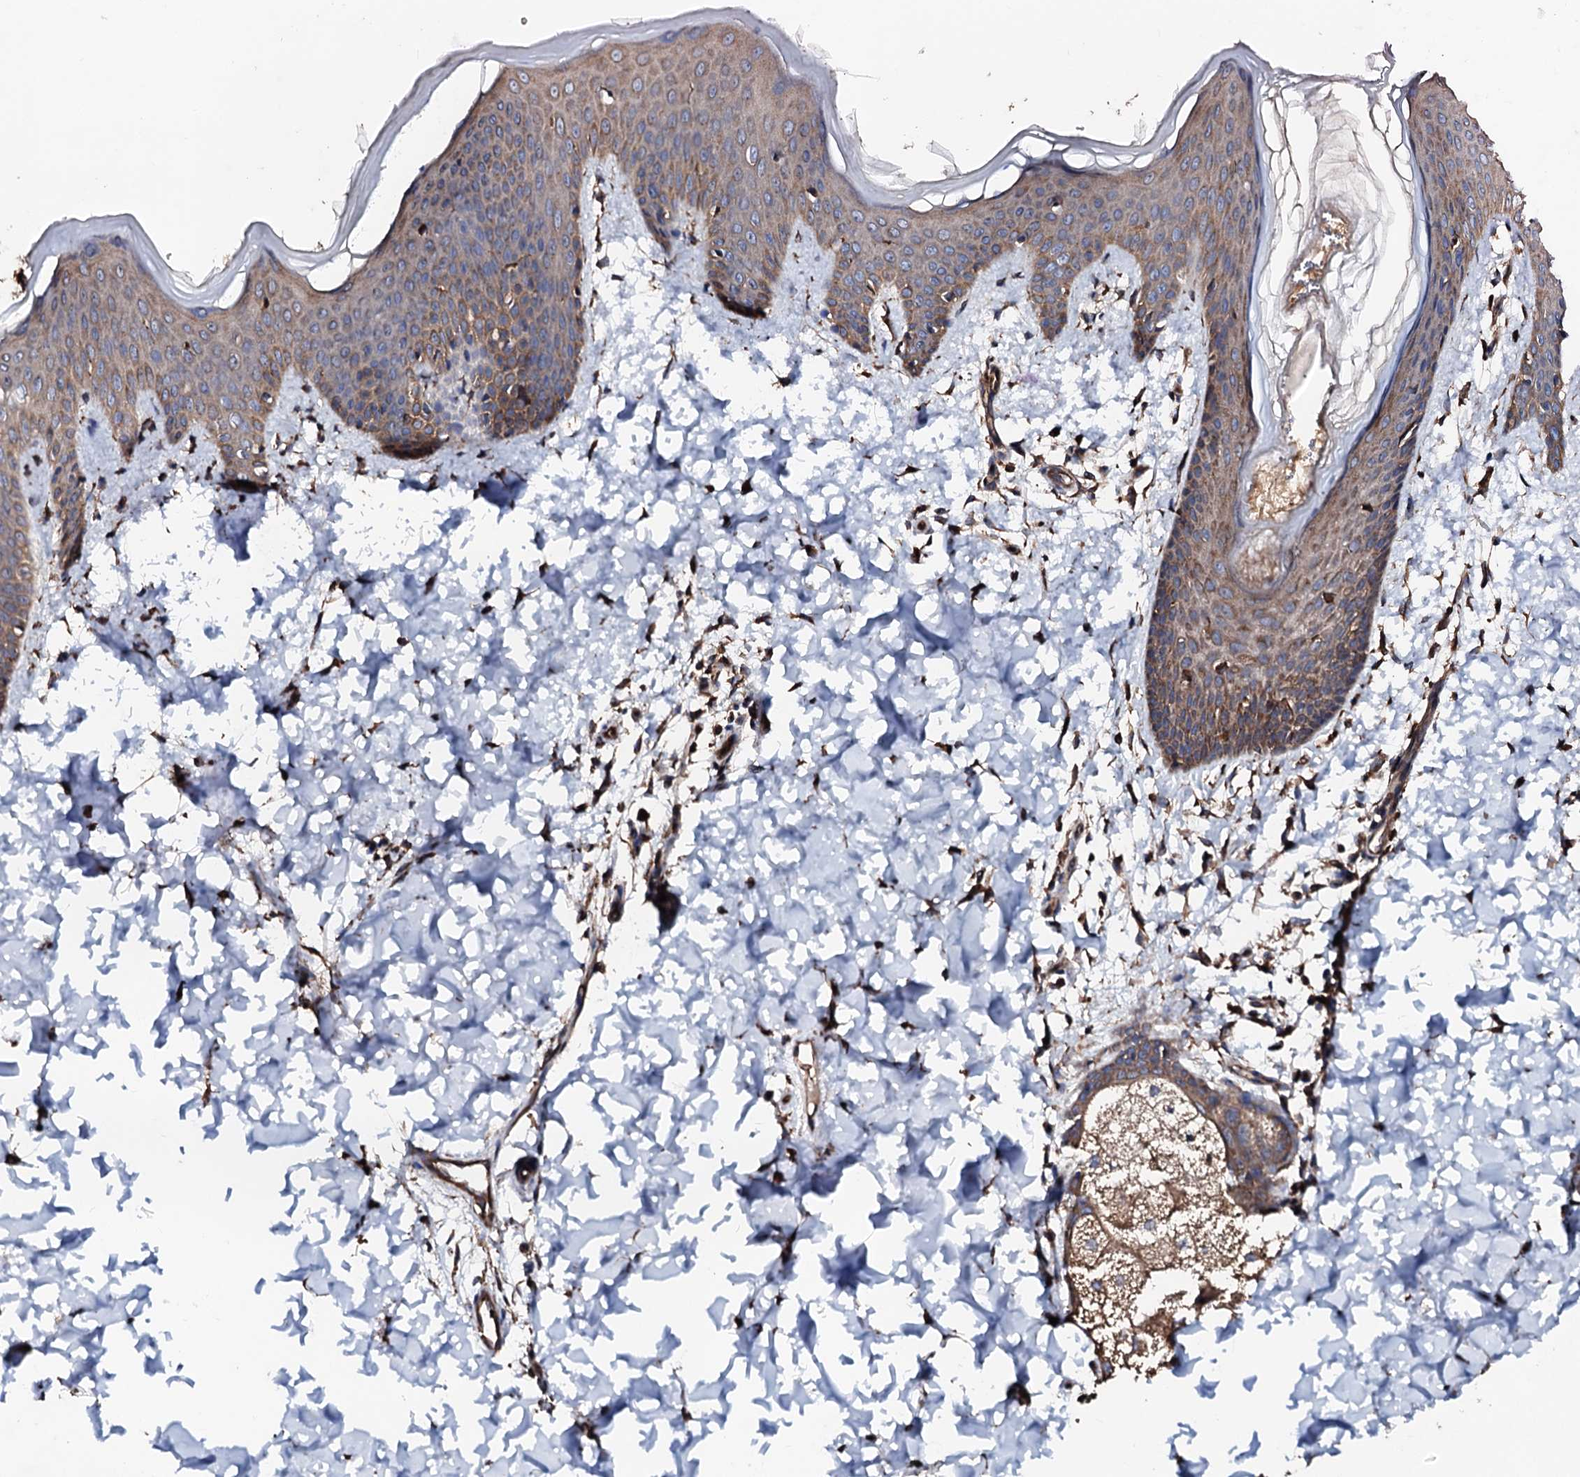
{"staining": {"intensity": "moderate", "quantity": ">75%", "location": "cytoplasmic/membranous"}, "tissue": "skin", "cell_type": "Fibroblasts", "image_type": "normal", "snomed": [{"axis": "morphology", "description": "Normal tissue, NOS"}, {"axis": "topography", "description": "Skin"}], "caption": "Fibroblasts demonstrate moderate cytoplasmic/membranous expression in approximately >75% of cells in benign skin.", "gene": "CKAP5", "patient": {"sex": "male", "age": 36}}